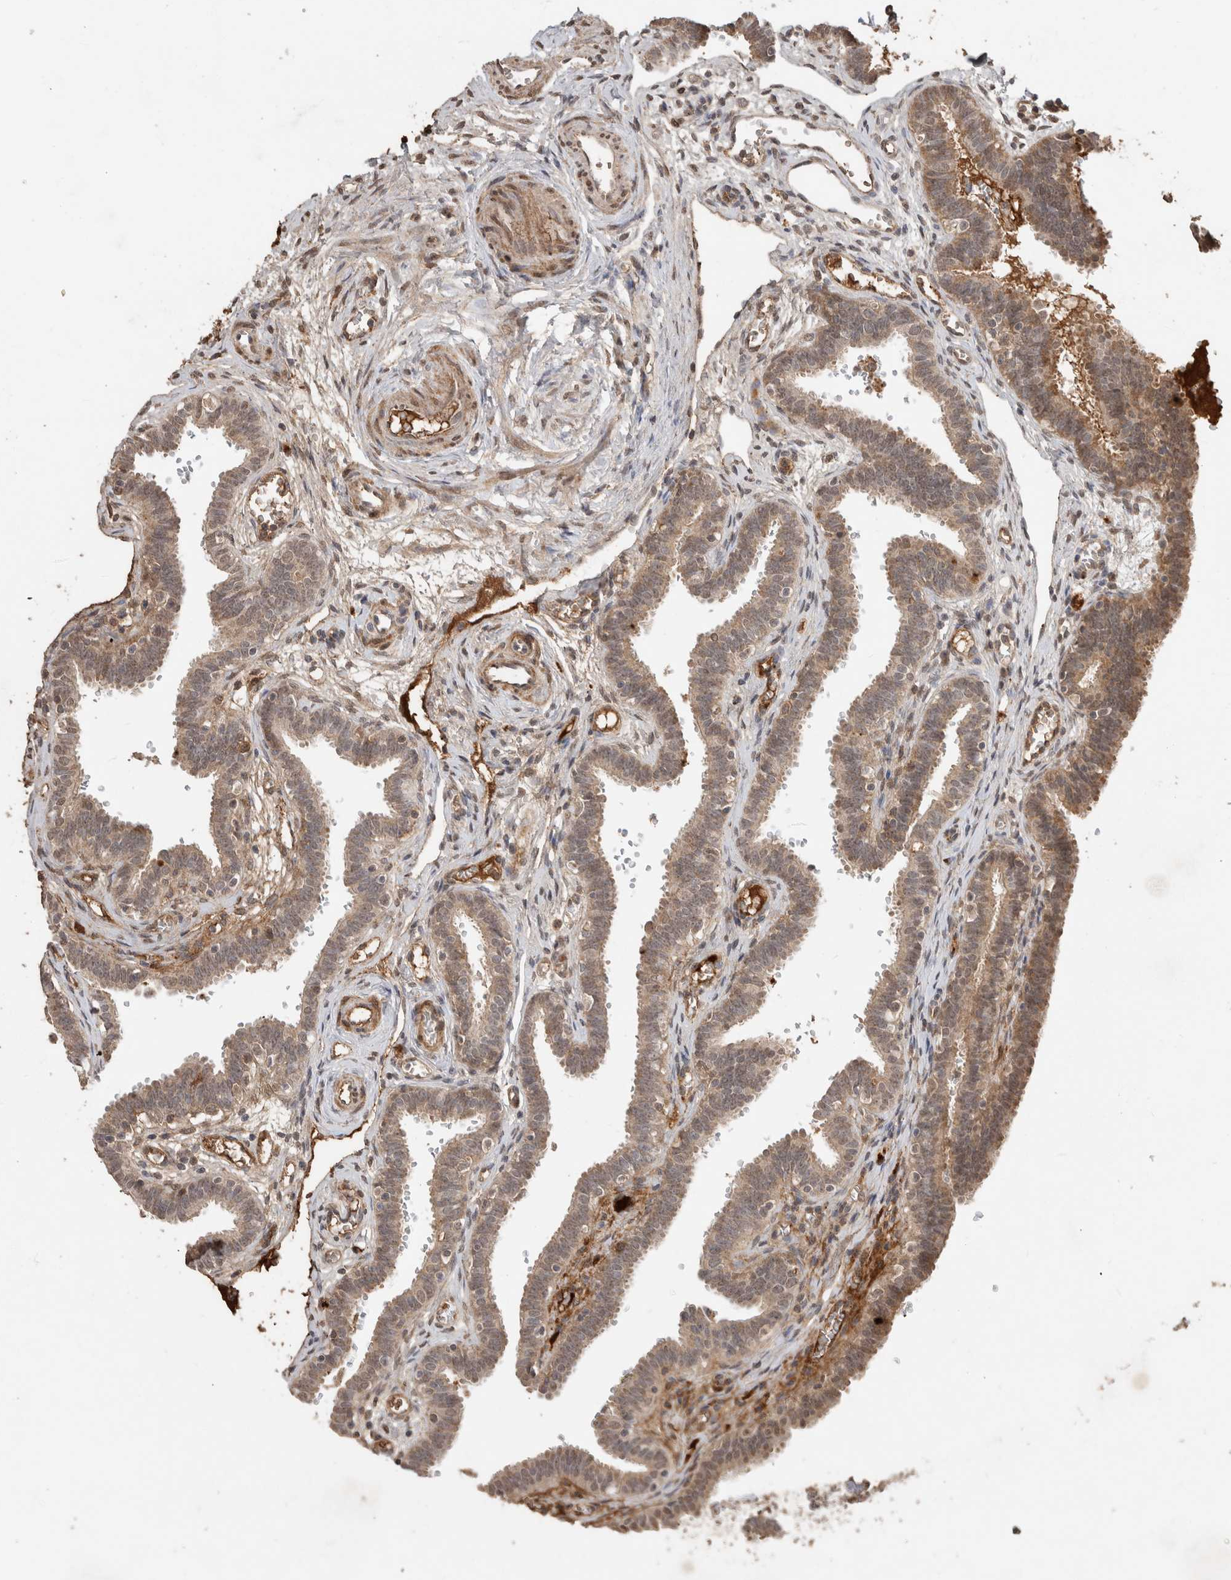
{"staining": {"intensity": "moderate", "quantity": "25%-75%", "location": "cytoplasmic/membranous"}, "tissue": "fallopian tube", "cell_type": "Glandular cells", "image_type": "normal", "snomed": [{"axis": "morphology", "description": "Normal tissue, NOS"}, {"axis": "topography", "description": "Fallopian tube"}, {"axis": "topography", "description": "Placenta"}], "caption": "An image of human fallopian tube stained for a protein shows moderate cytoplasmic/membranous brown staining in glandular cells. Ihc stains the protein of interest in brown and the nuclei are stained blue.", "gene": "FAM3A", "patient": {"sex": "female", "age": 32}}